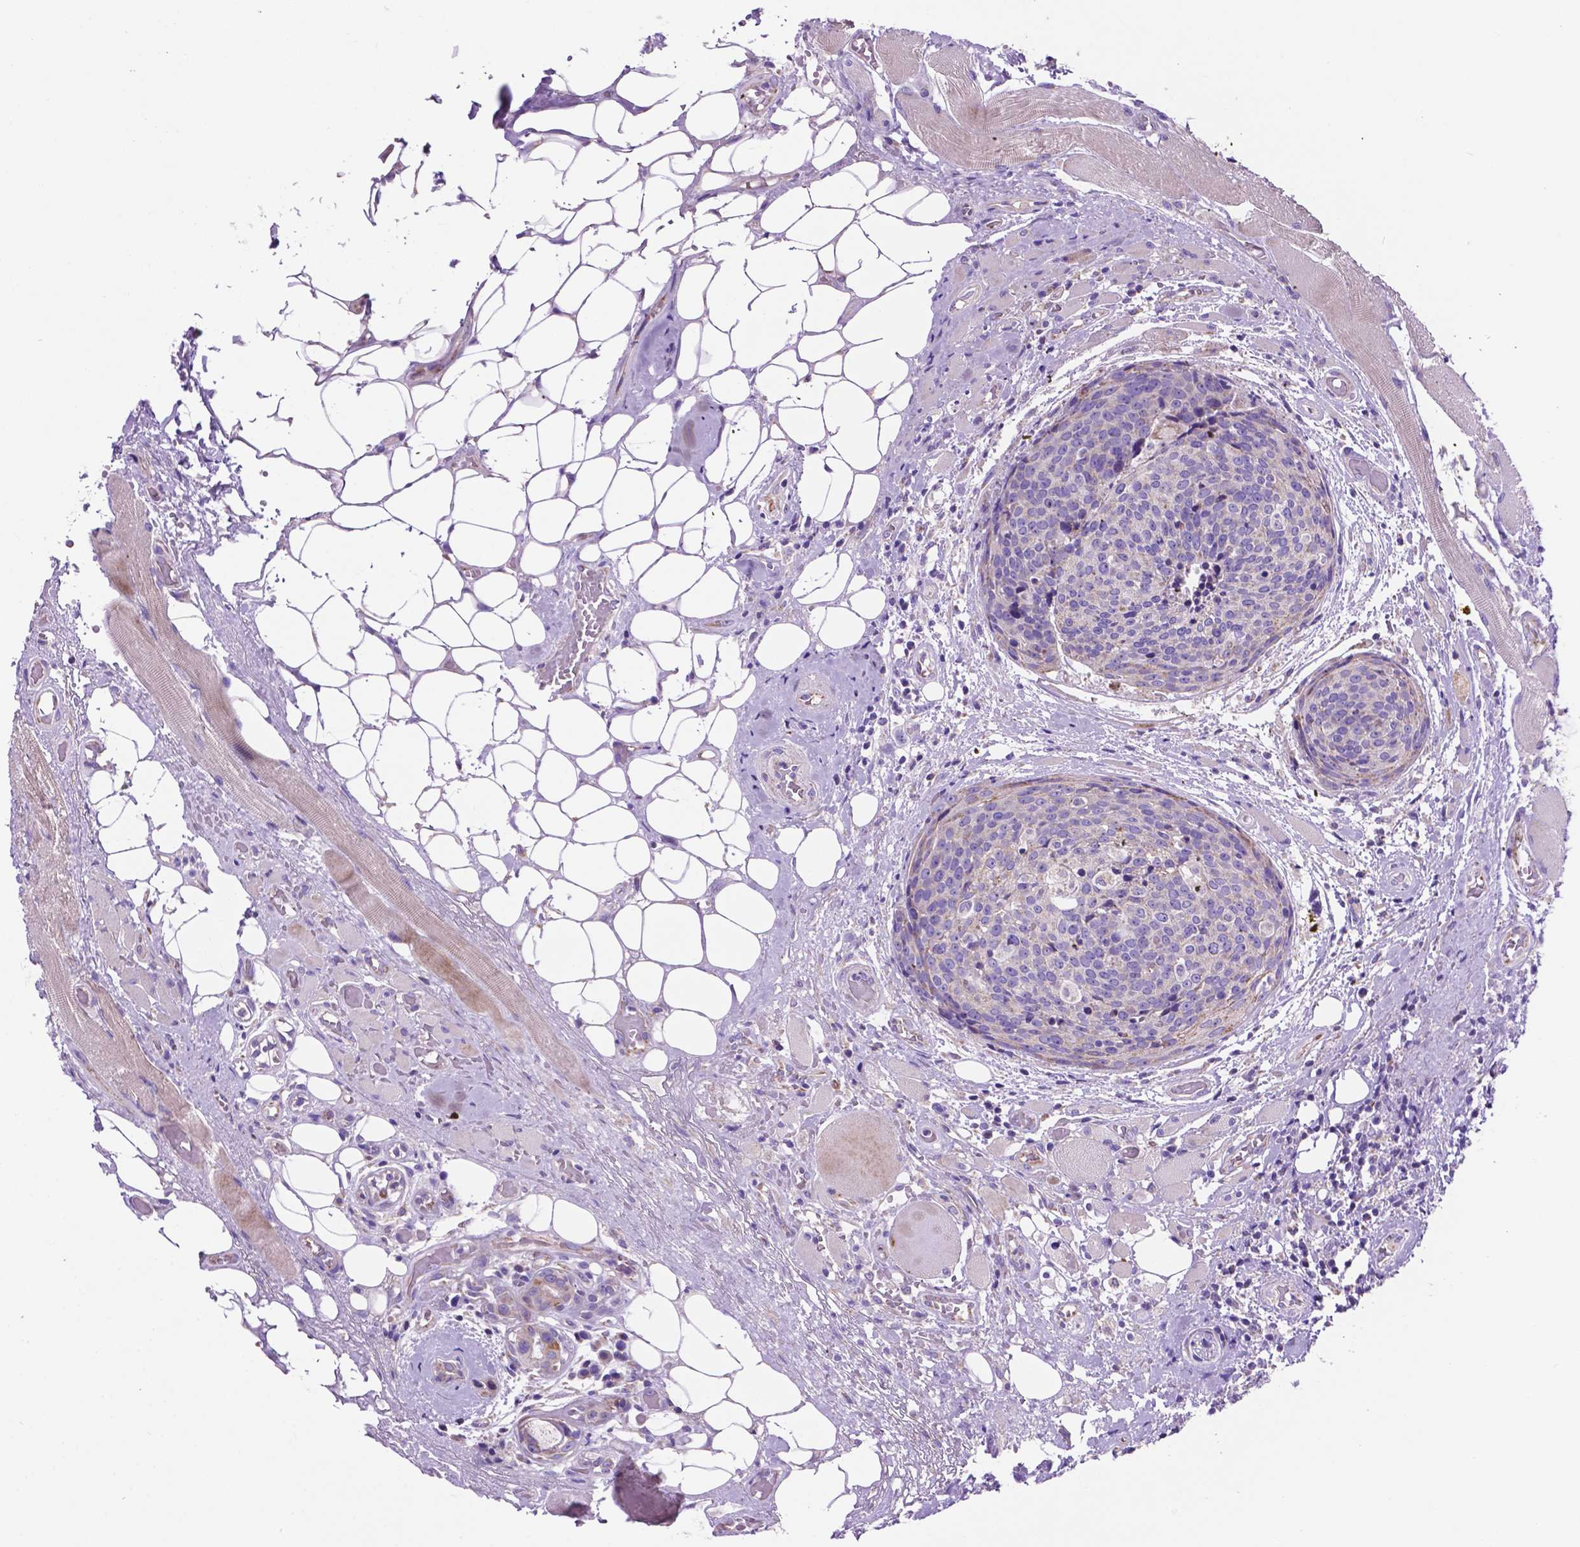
{"staining": {"intensity": "negative", "quantity": "none", "location": "none"}, "tissue": "head and neck cancer", "cell_type": "Tumor cells", "image_type": "cancer", "snomed": [{"axis": "morphology", "description": "Squamous cell carcinoma, NOS"}, {"axis": "topography", "description": "Oral tissue"}, {"axis": "topography", "description": "Head-Neck"}], "caption": "The image displays no significant expression in tumor cells of head and neck cancer (squamous cell carcinoma).", "gene": "TMEM121B", "patient": {"sex": "male", "age": 64}}